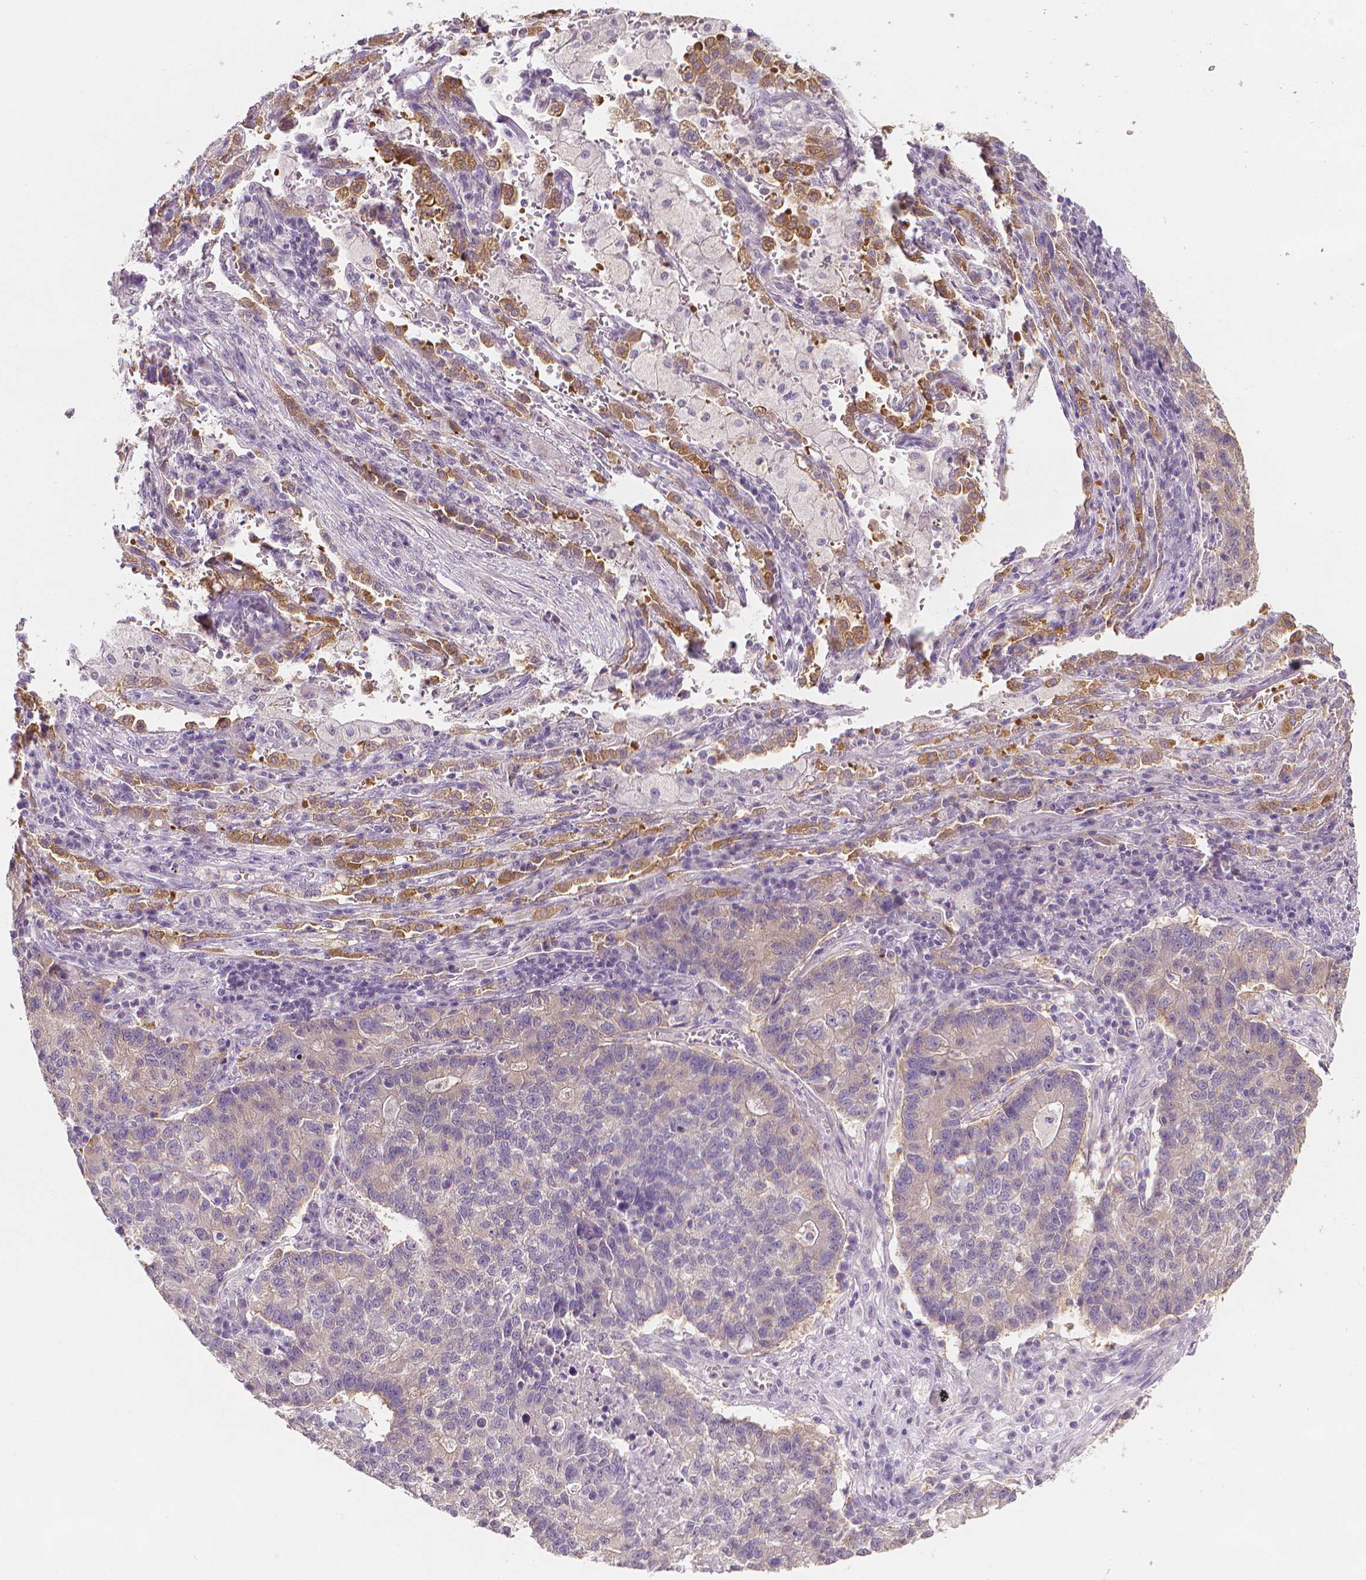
{"staining": {"intensity": "negative", "quantity": "none", "location": "none"}, "tissue": "lung cancer", "cell_type": "Tumor cells", "image_type": "cancer", "snomed": [{"axis": "morphology", "description": "Adenocarcinoma, NOS"}, {"axis": "topography", "description": "Lung"}], "caption": "Histopathology image shows no significant protein staining in tumor cells of lung adenocarcinoma.", "gene": "FASN", "patient": {"sex": "male", "age": 57}}